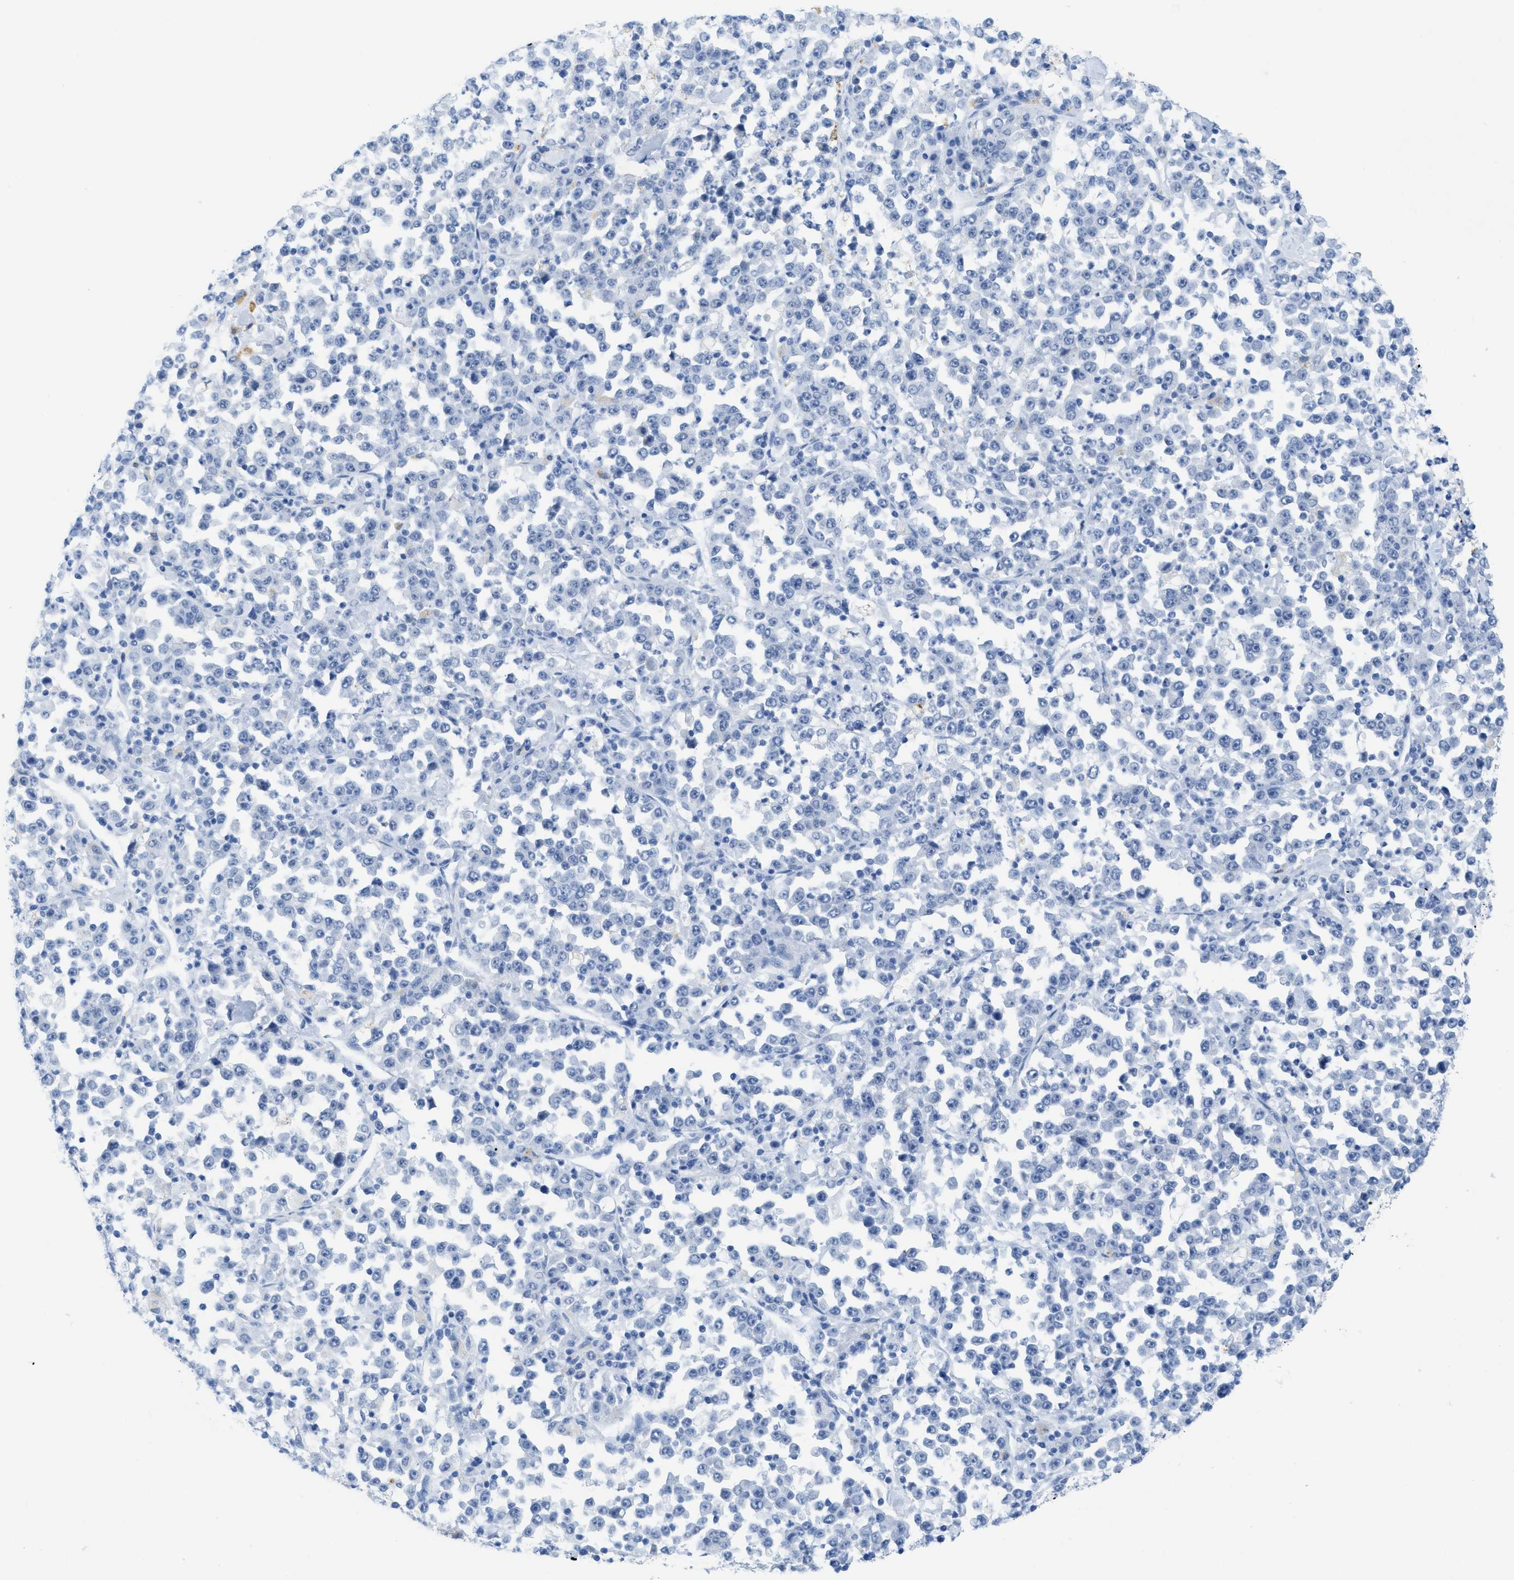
{"staining": {"intensity": "negative", "quantity": "none", "location": "none"}, "tissue": "stomach cancer", "cell_type": "Tumor cells", "image_type": "cancer", "snomed": [{"axis": "morphology", "description": "Normal tissue, NOS"}, {"axis": "morphology", "description": "Adenocarcinoma, NOS"}, {"axis": "topography", "description": "Stomach, upper"}, {"axis": "topography", "description": "Stomach"}], "caption": "The immunohistochemistry (IHC) micrograph has no significant expression in tumor cells of stomach cancer tissue.", "gene": "WDR4", "patient": {"sex": "male", "age": 59}}